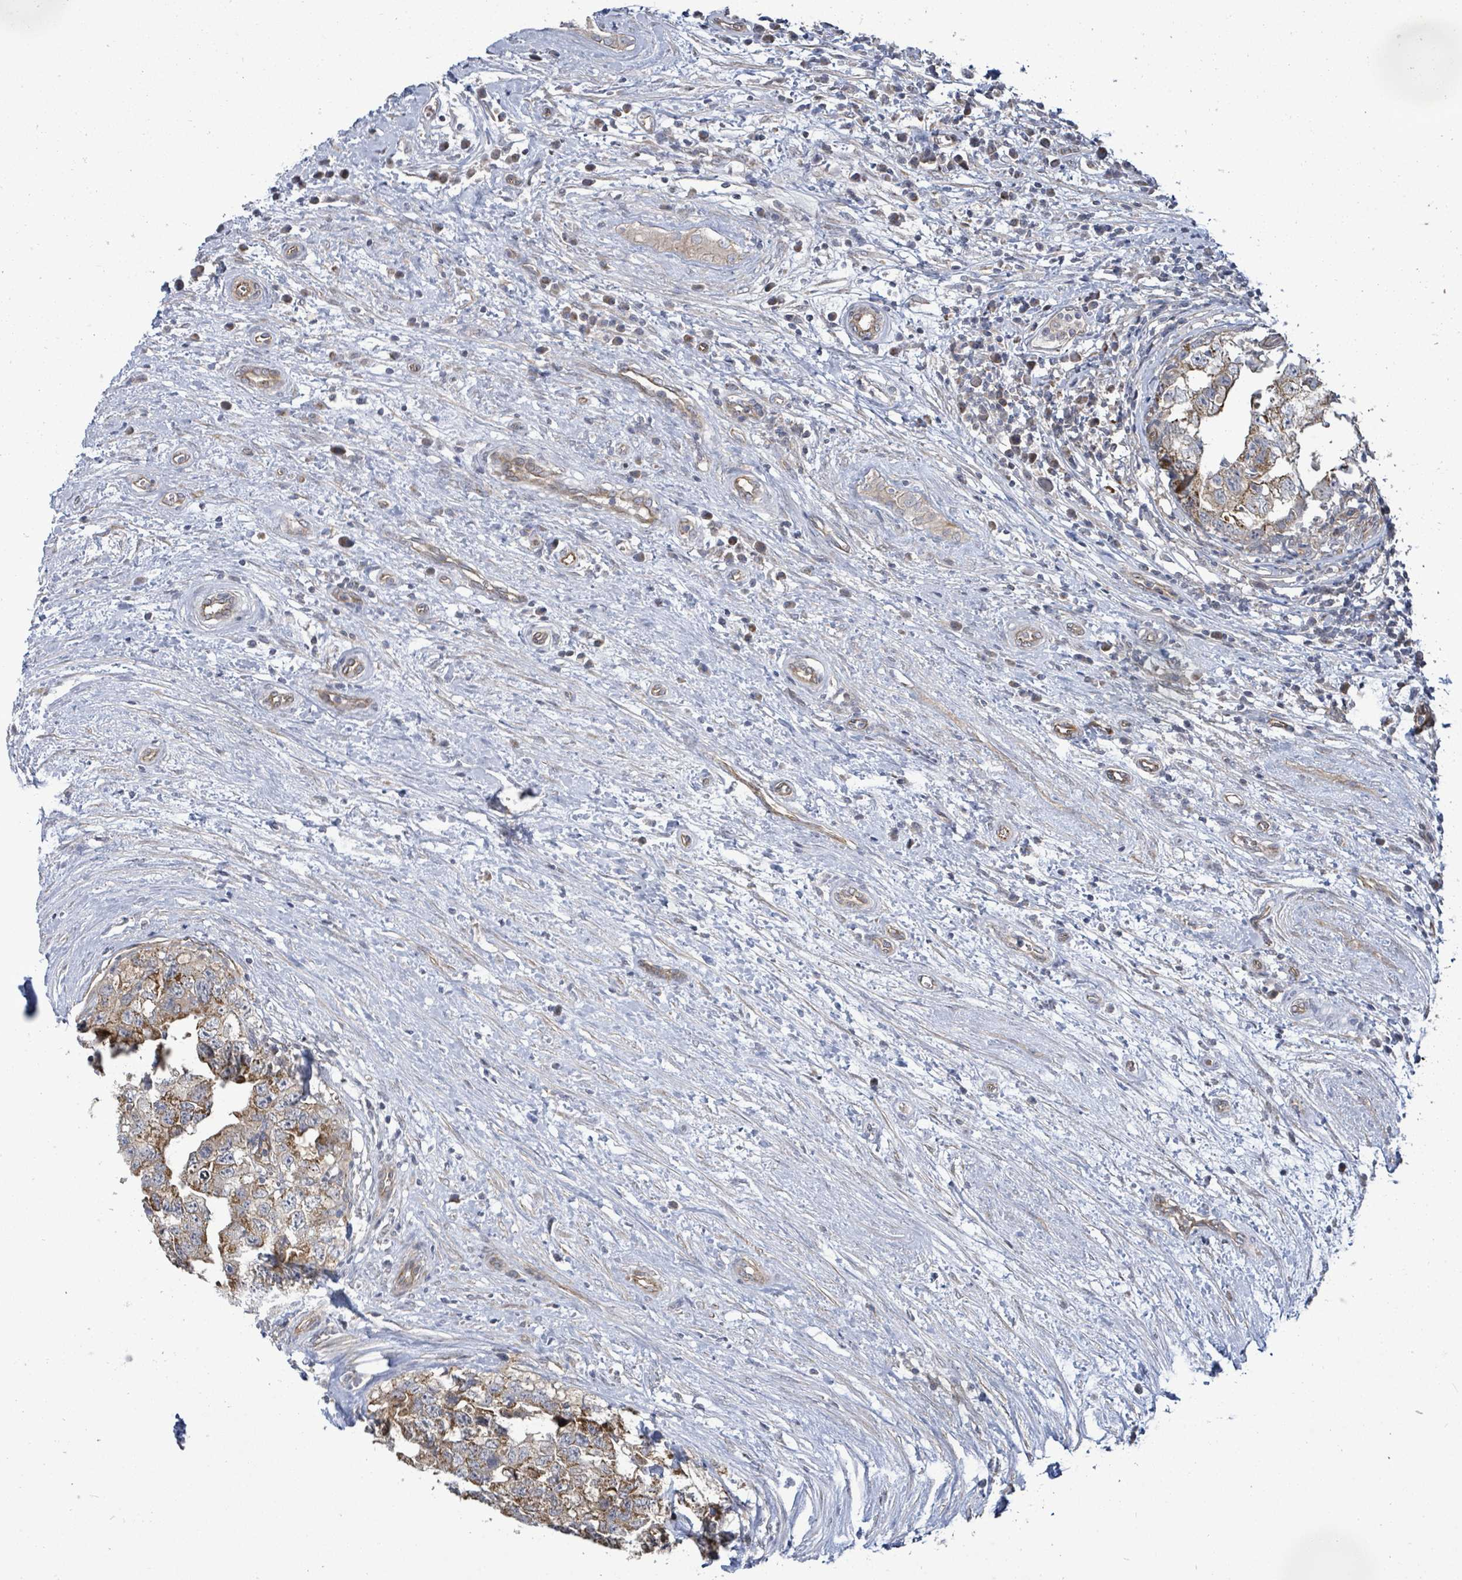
{"staining": {"intensity": "moderate", "quantity": ">75%", "location": "cytoplasmic/membranous"}, "tissue": "testis cancer", "cell_type": "Tumor cells", "image_type": "cancer", "snomed": [{"axis": "morphology", "description": "Seminoma, NOS"}, {"axis": "morphology", "description": "Carcinoma, Embryonal, NOS"}, {"axis": "topography", "description": "Testis"}], "caption": "Testis seminoma stained for a protein (brown) demonstrates moderate cytoplasmic/membranous positive positivity in about >75% of tumor cells.", "gene": "KBTBD11", "patient": {"sex": "male", "age": 29}}